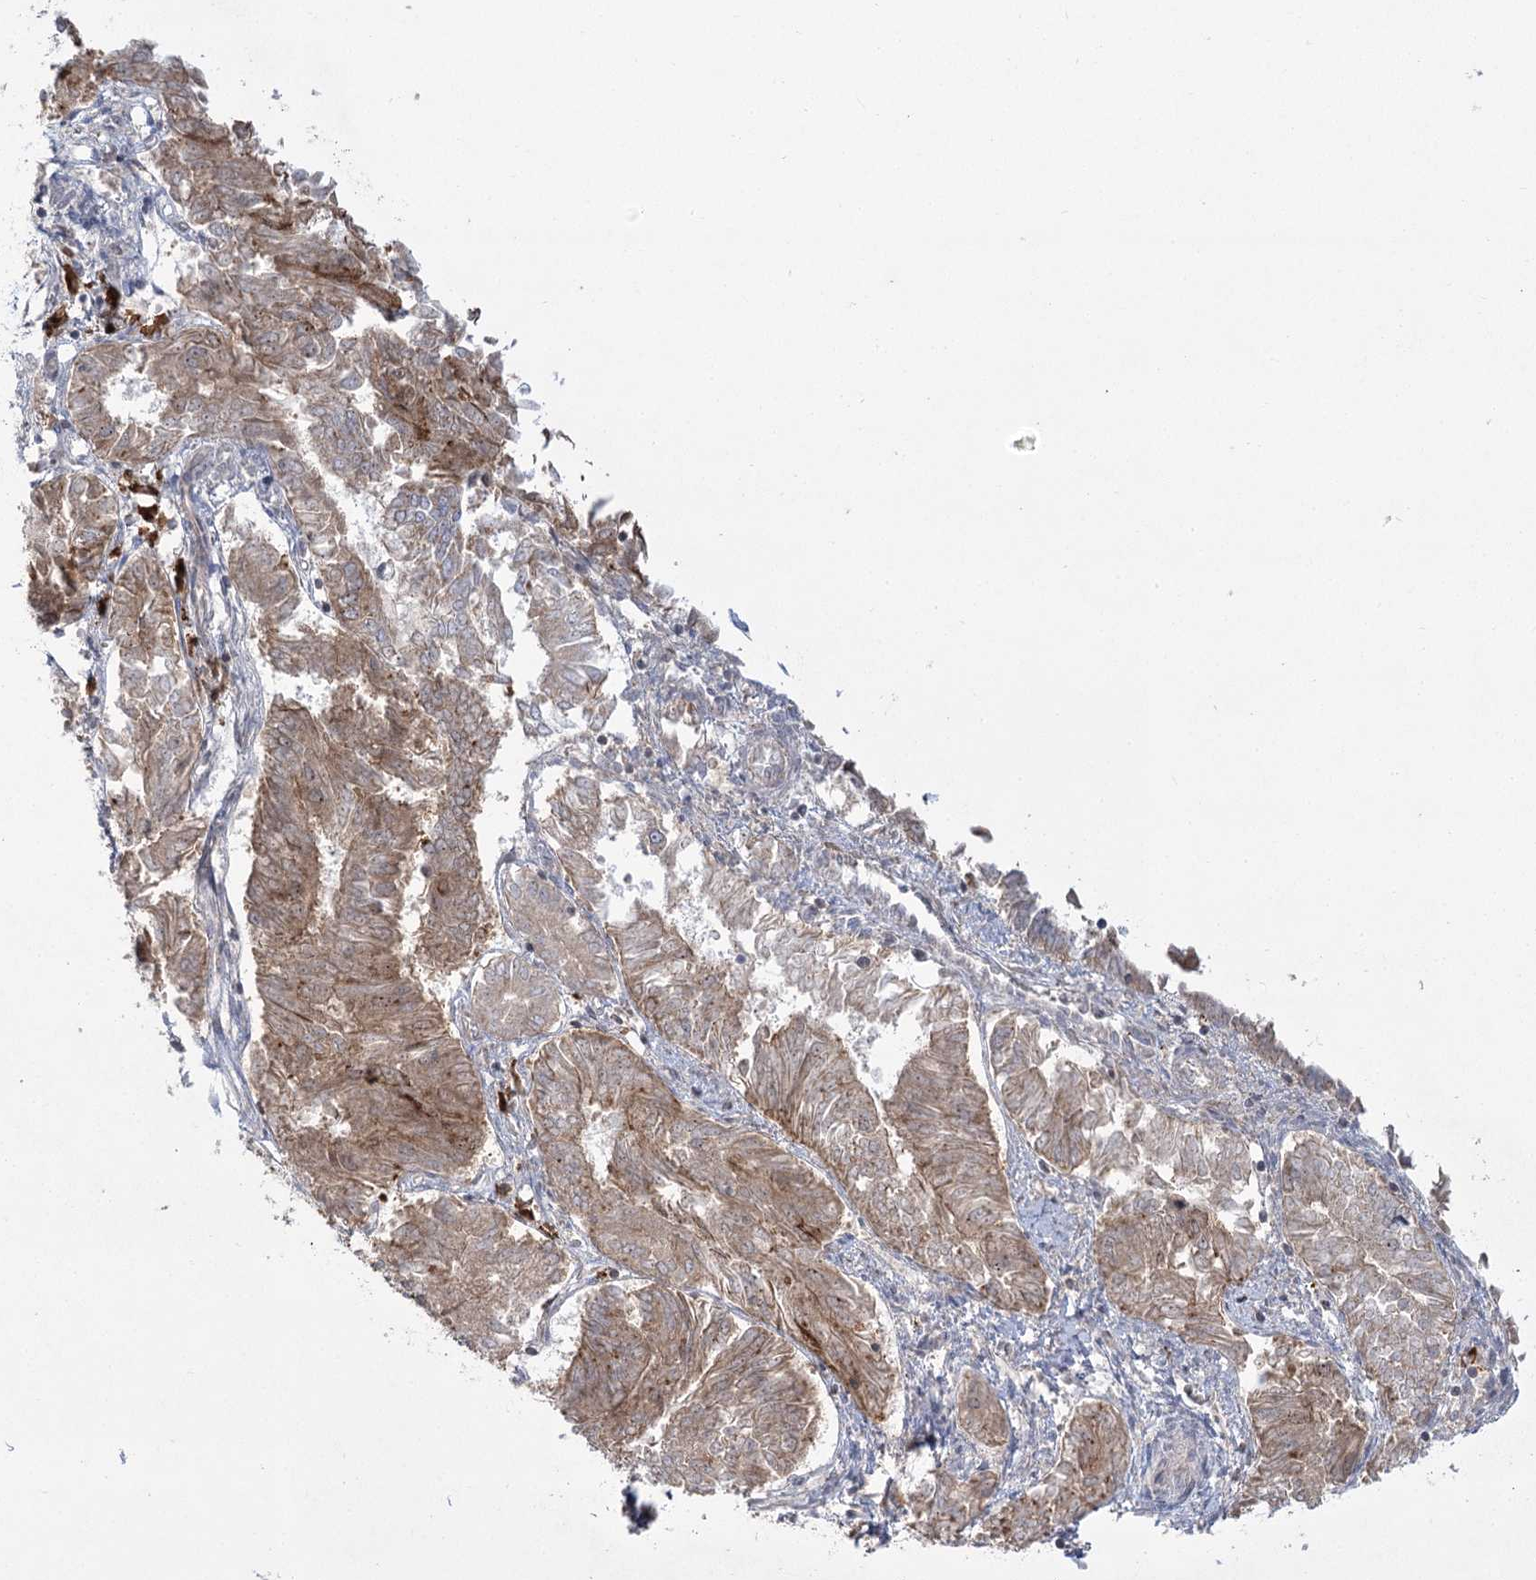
{"staining": {"intensity": "moderate", "quantity": "25%-75%", "location": "cytoplasmic/membranous"}, "tissue": "endometrial cancer", "cell_type": "Tumor cells", "image_type": "cancer", "snomed": [{"axis": "morphology", "description": "Adenocarcinoma, NOS"}, {"axis": "topography", "description": "Endometrium"}], "caption": "There is medium levels of moderate cytoplasmic/membranous expression in tumor cells of endometrial adenocarcinoma, as demonstrated by immunohistochemical staining (brown color).", "gene": "SYTL1", "patient": {"sex": "female", "age": 58}}